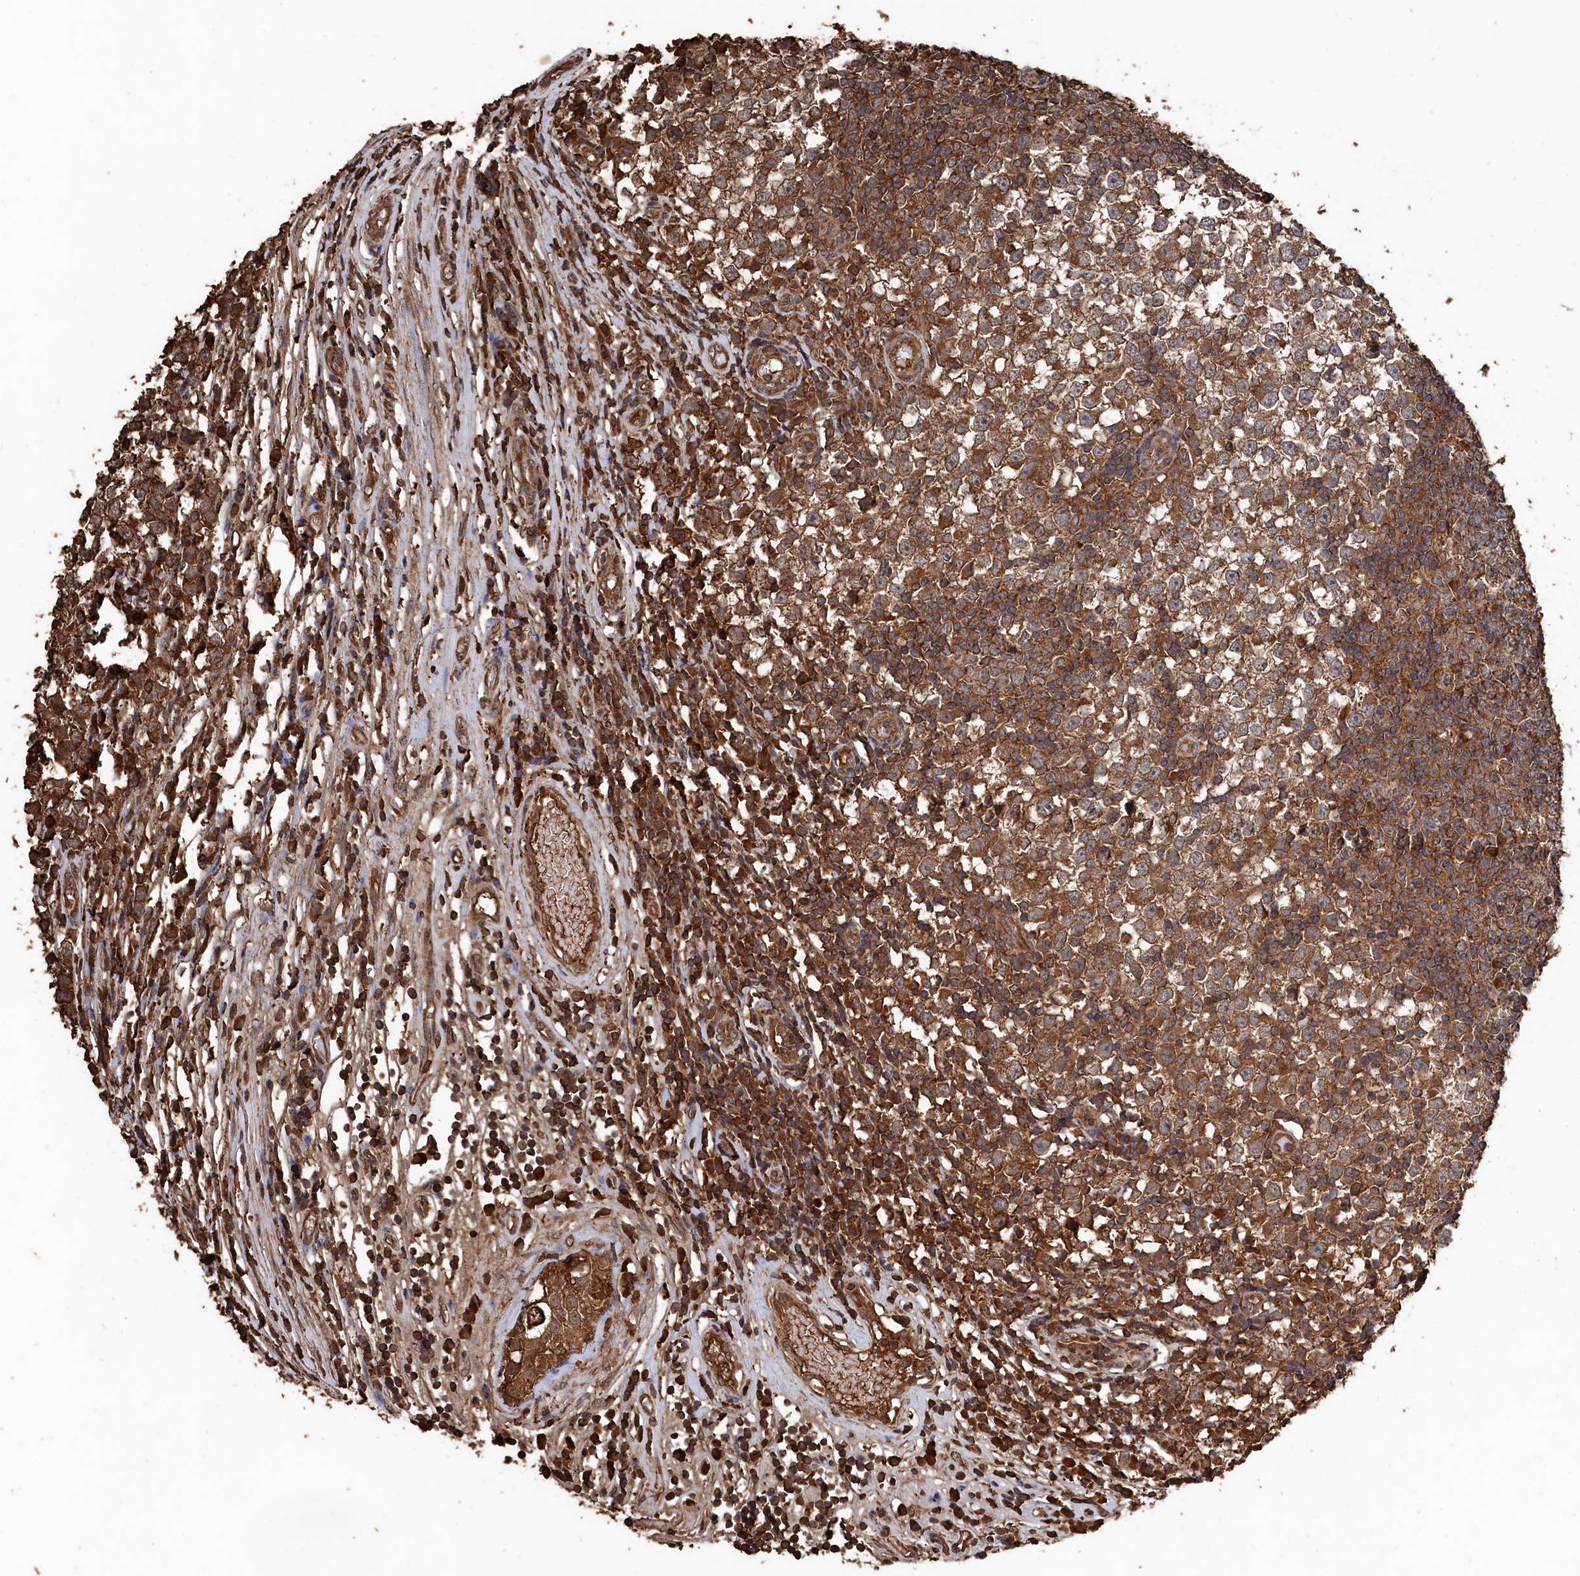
{"staining": {"intensity": "strong", "quantity": ">75%", "location": "cytoplasmic/membranous"}, "tissue": "testis cancer", "cell_type": "Tumor cells", "image_type": "cancer", "snomed": [{"axis": "morphology", "description": "Seminoma, NOS"}, {"axis": "topography", "description": "Testis"}], "caption": "Brown immunohistochemical staining in human testis seminoma demonstrates strong cytoplasmic/membranous positivity in about >75% of tumor cells.", "gene": "SNX33", "patient": {"sex": "male", "age": 65}}